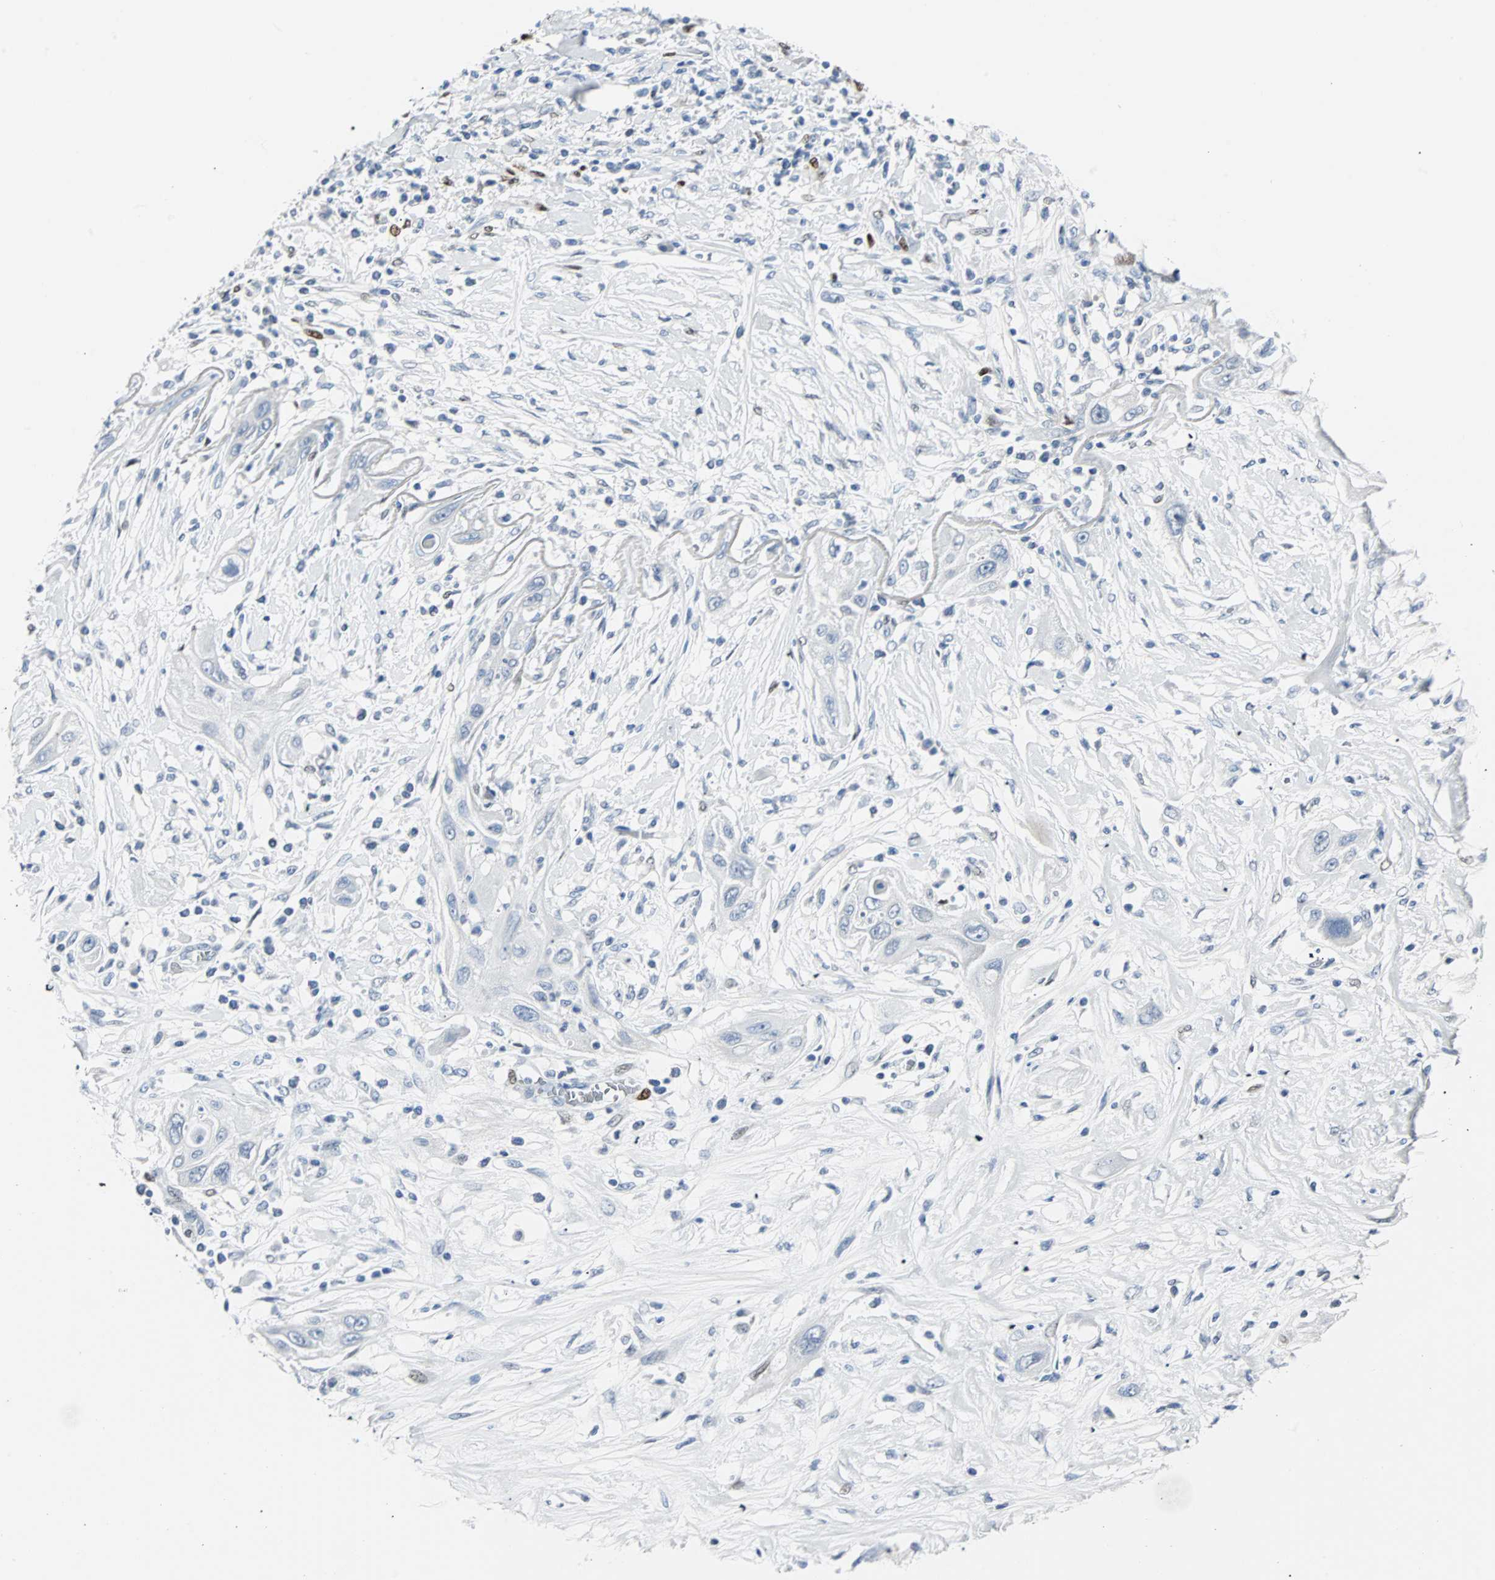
{"staining": {"intensity": "negative", "quantity": "none", "location": "none"}, "tissue": "lung cancer", "cell_type": "Tumor cells", "image_type": "cancer", "snomed": [{"axis": "morphology", "description": "Squamous cell carcinoma, NOS"}, {"axis": "topography", "description": "Lung"}], "caption": "Micrograph shows no significant protein staining in tumor cells of lung cancer.", "gene": "IL33", "patient": {"sex": "female", "age": 47}}